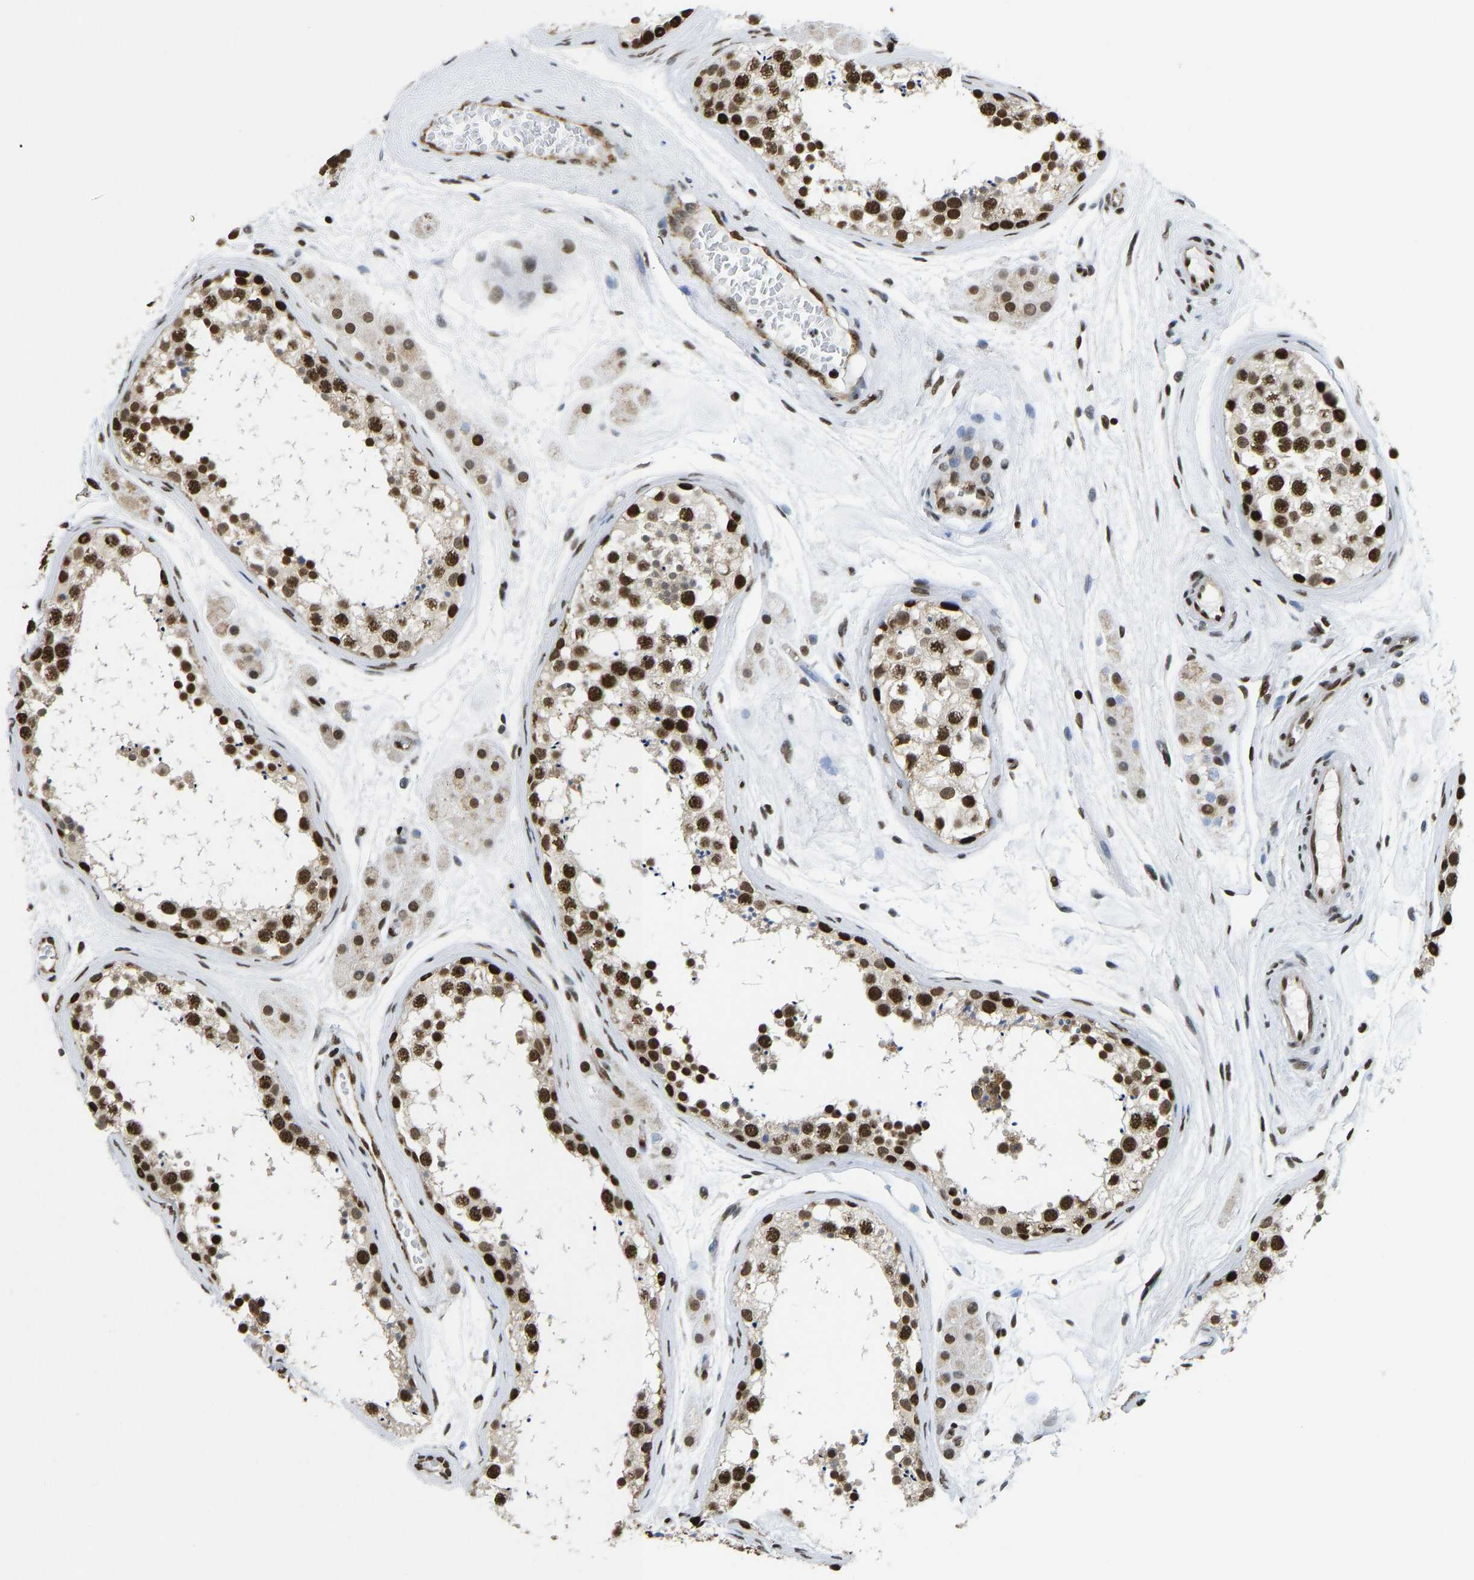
{"staining": {"intensity": "strong", "quantity": ">75%", "location": "nuclear"}, "tissue": "testis", "cell_type": "Cells in seminiferous ducts", "image_type": "normal", "snomed": [{"axis": "morphology", "description": "Normal tissue, NOS"}, {"axis": "topography", "description": "Testis"}], "caption": "The photomicrograph exhibits a brown stain indicating the presence of a protein in the nuclear of cells in seminiferous ducts in testis. (brown staining indicates protein expression, while blue staining denotes nuclei).", "gene": "ZSCAN20", "patient": {"sex": "male", "age": 56}}